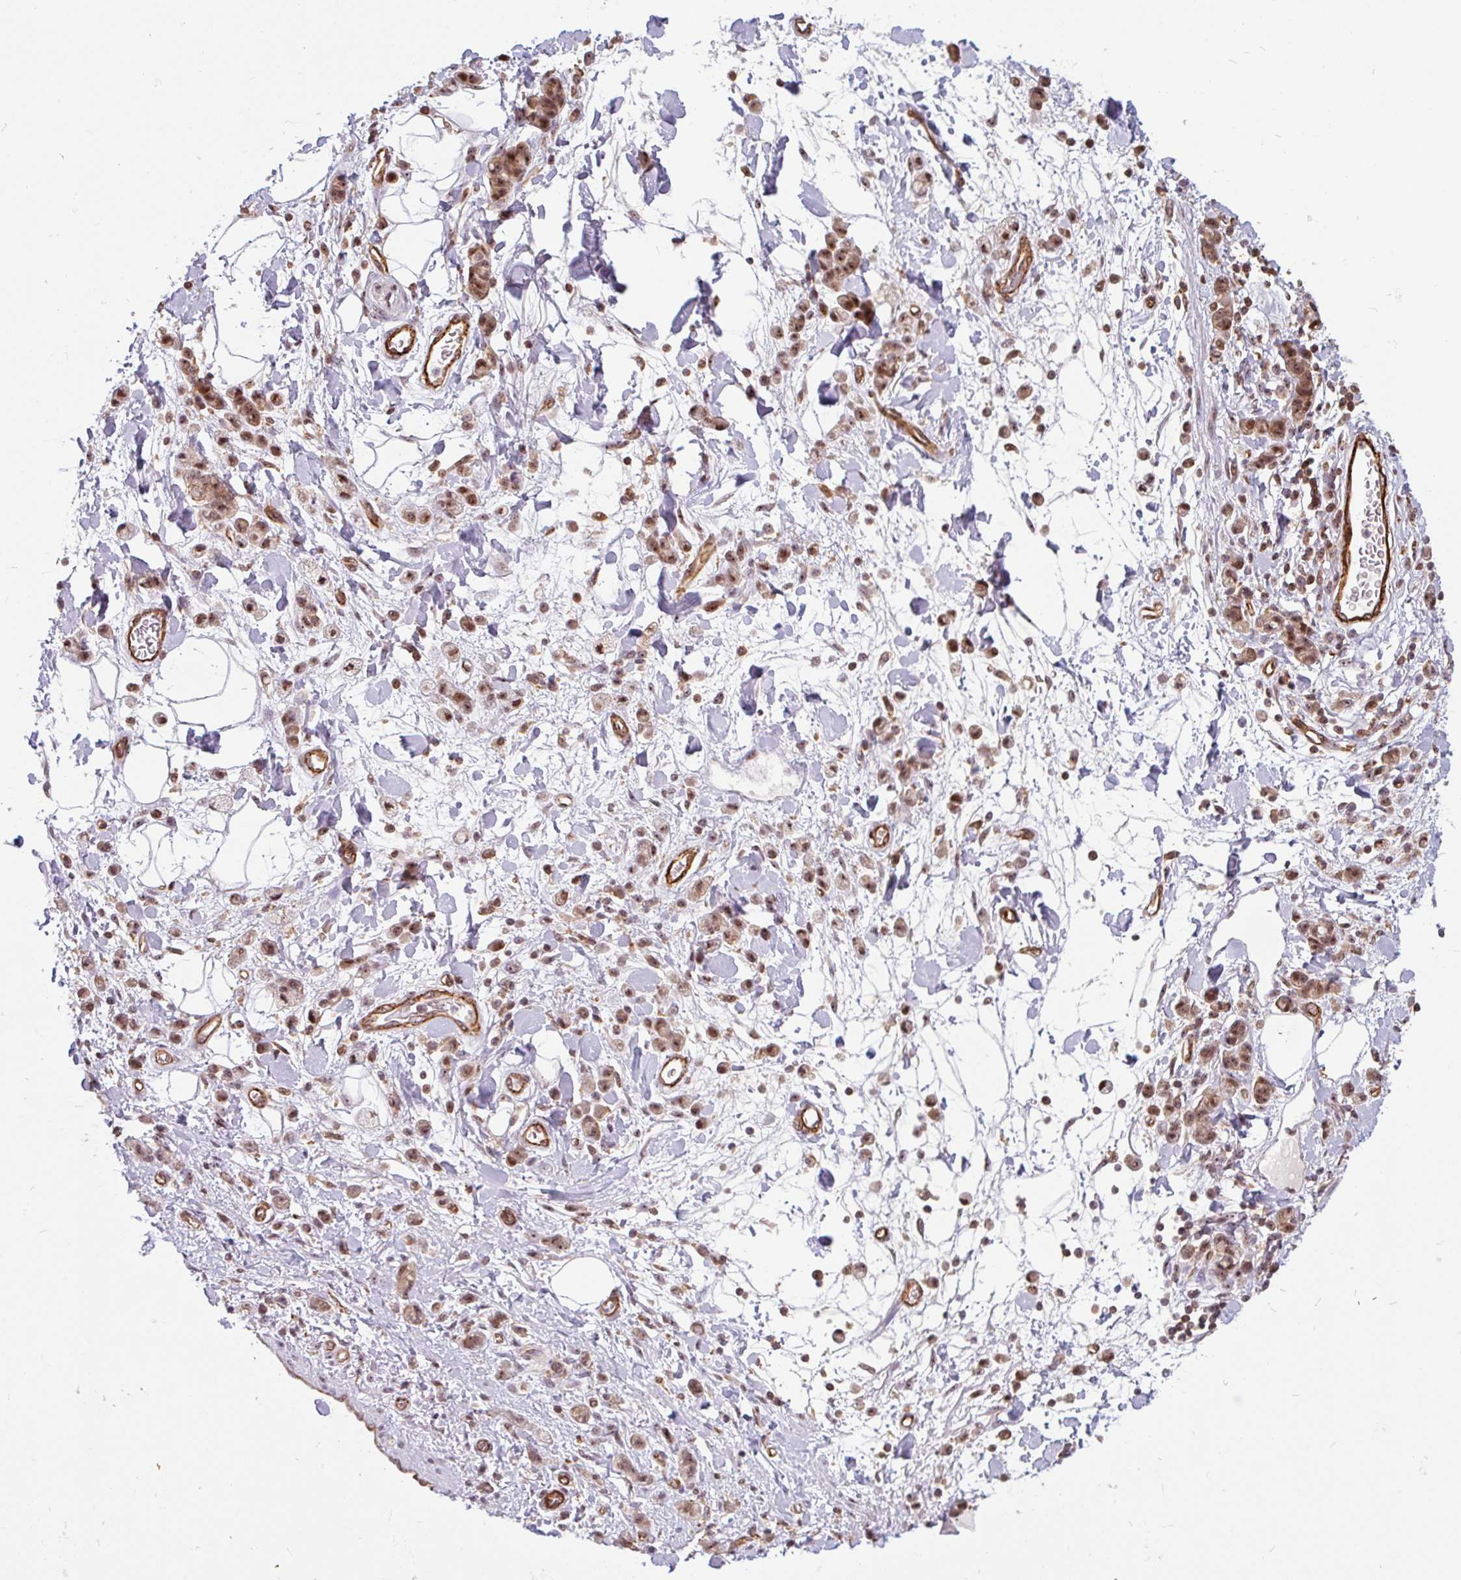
{"staining": {"intensity": "moderate", "quantity": ">75%", "location": "nuclear"}, "tissue": "stomach cancer", "cell_type": "Tumor cells", "image_type": "cancer", "snomed": [{"axis": "morphology", "description": "Adenocarcinoma, NOS"}, {"axis": "topography", "description": "Stomach"}], "caption": "Tumor cells display moderate nuclear expression in approximately >75% of cells in stomach cancer (adenocarcinoma).", "gene": "ZNF689", "patient": {"sex": "male", "age": 77}}